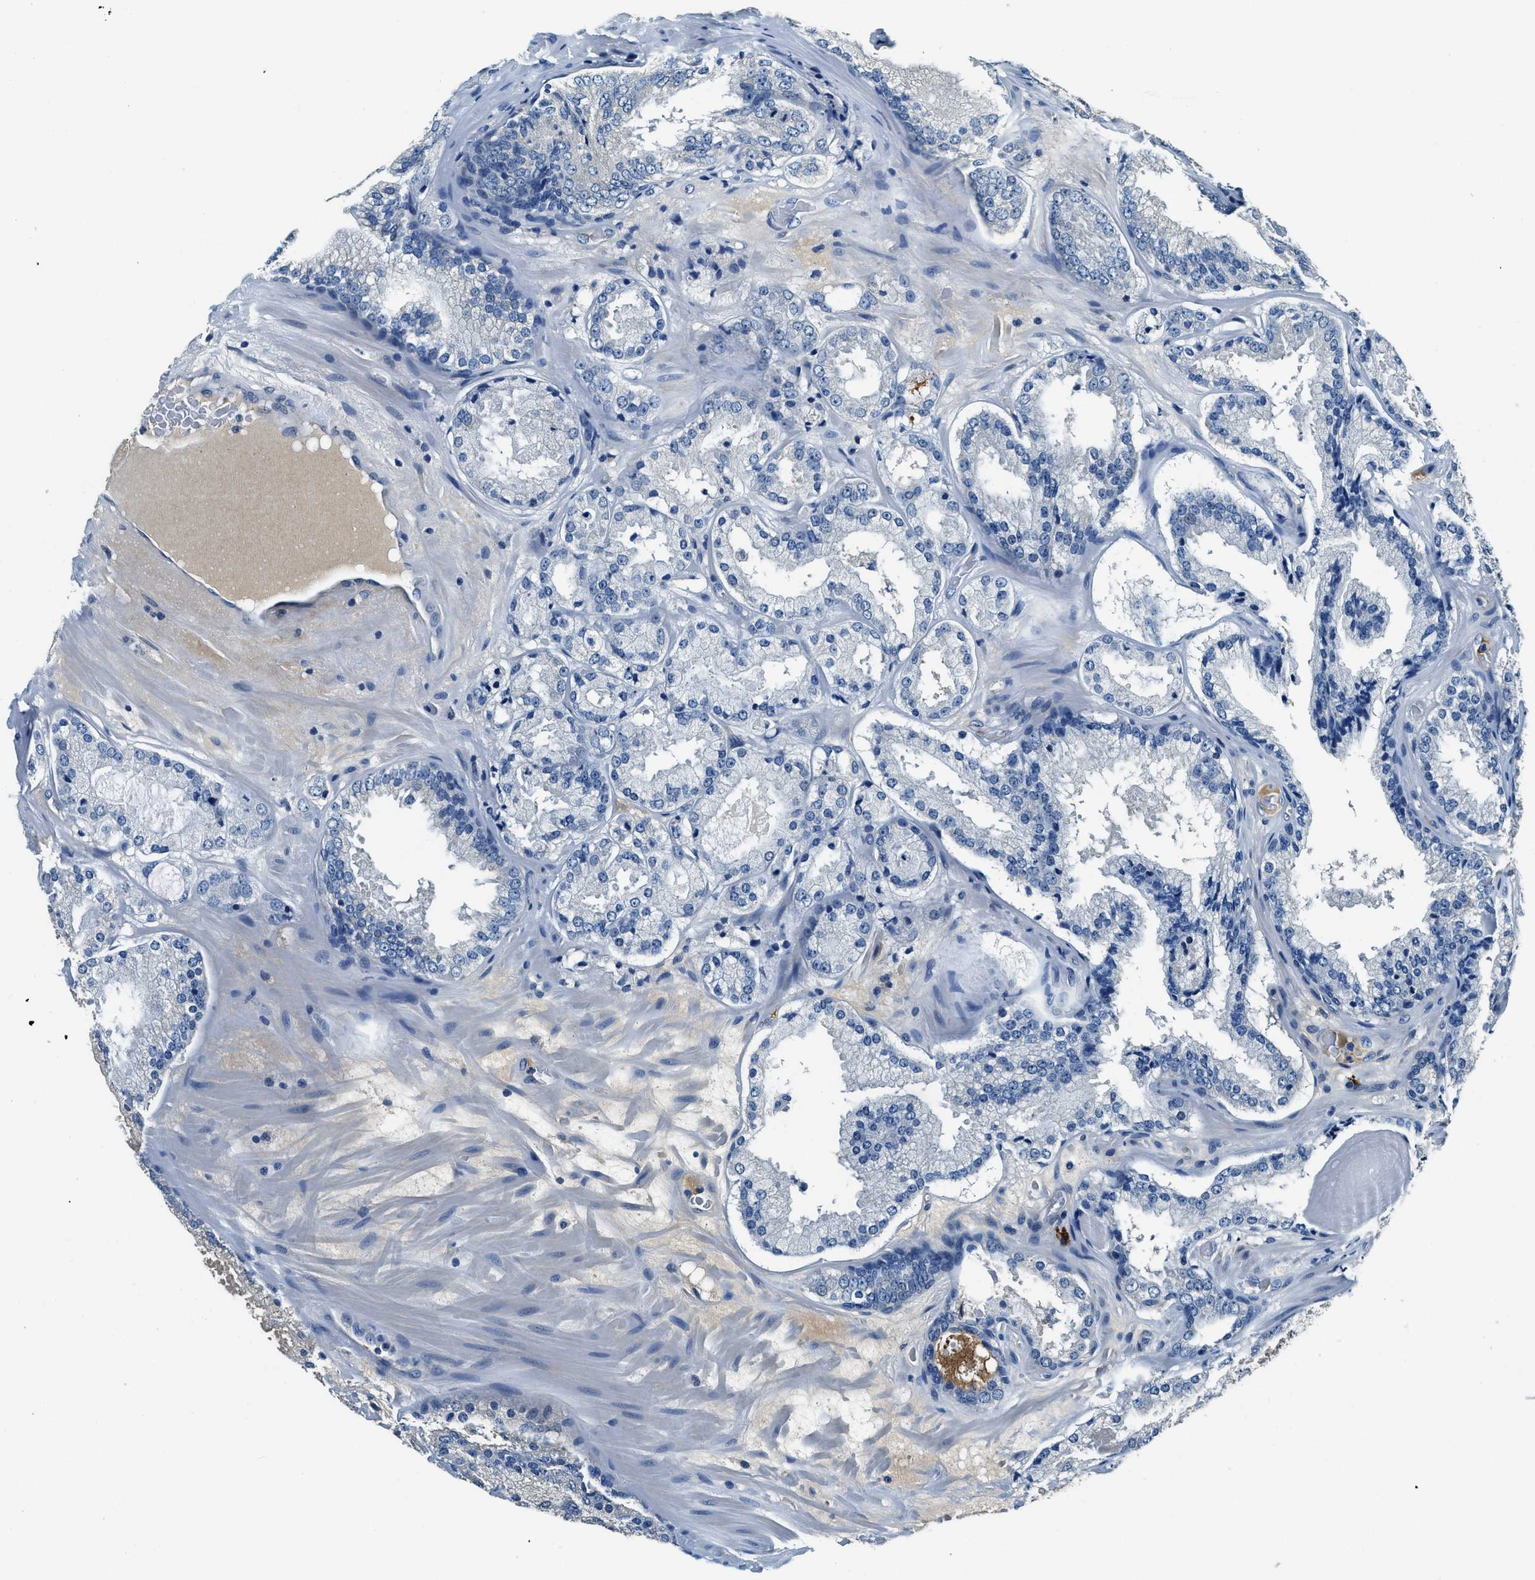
{"staining": {"intensity": "negative", "quantity": "none", "location": "none"}, "tissue": "prostate cancer", "cell_type": "Tumor cells", "image_type": "cancer", "snomed": [{"axis": "morphology", "description": "Adenocarcinoma, High grade"}, {"axis": "topography", "description": "Prostate"}], "caption": "Immunohistochemistry image of neoplastic tissue: prostate adenocarcinoma (high-grade) stained with DAB (3,3'-diaminobenzidine) shows no significant protein staining in tumor cells. (Brightfield microscopy of DAB IHC at high magnification).", "gene": "TMEM186", "patient": {"sex": "male", "age": 65}}